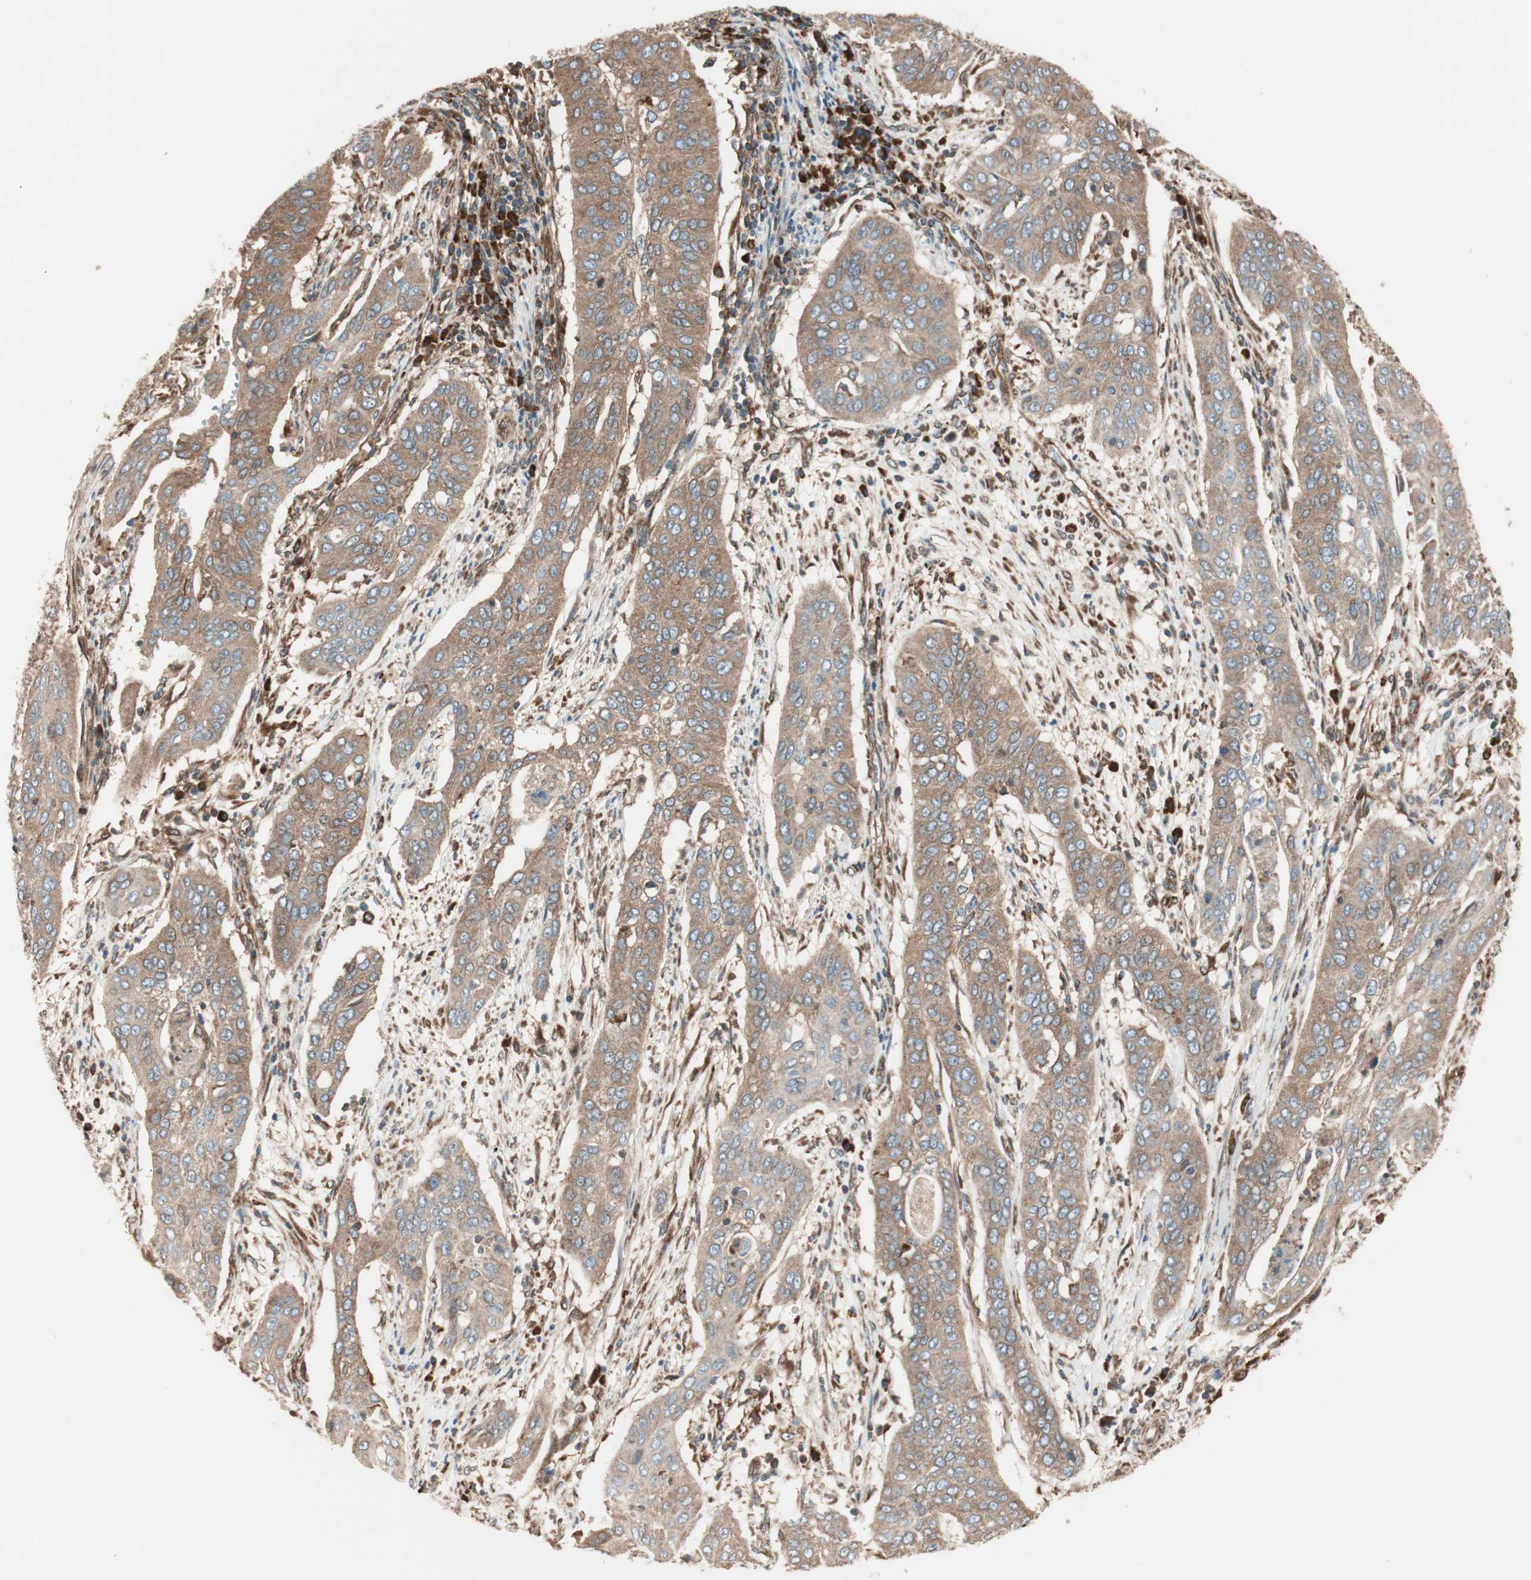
{"staining": {"intensity": "moderate", "quantity": ">75%", "location": "cytoplasmic/membranous"}, "tissue": "cervical cancer", "cell_type": "Tumor cells", "image_type": "cancer", "snomed": [{"axis": "morphology", "description": "Squamous cell carcinoma, NOS"}, {"axis": "topography", "description": "Cervix"}], "caption": "IHC of squamous cell carcinoma (cervical) reveals medium levels of moderate cytoplasmic/membranous positivity in about >75% of tumor cells.", "gene": "RAB5A", "patient": {"sex": "female", "age": 39}}